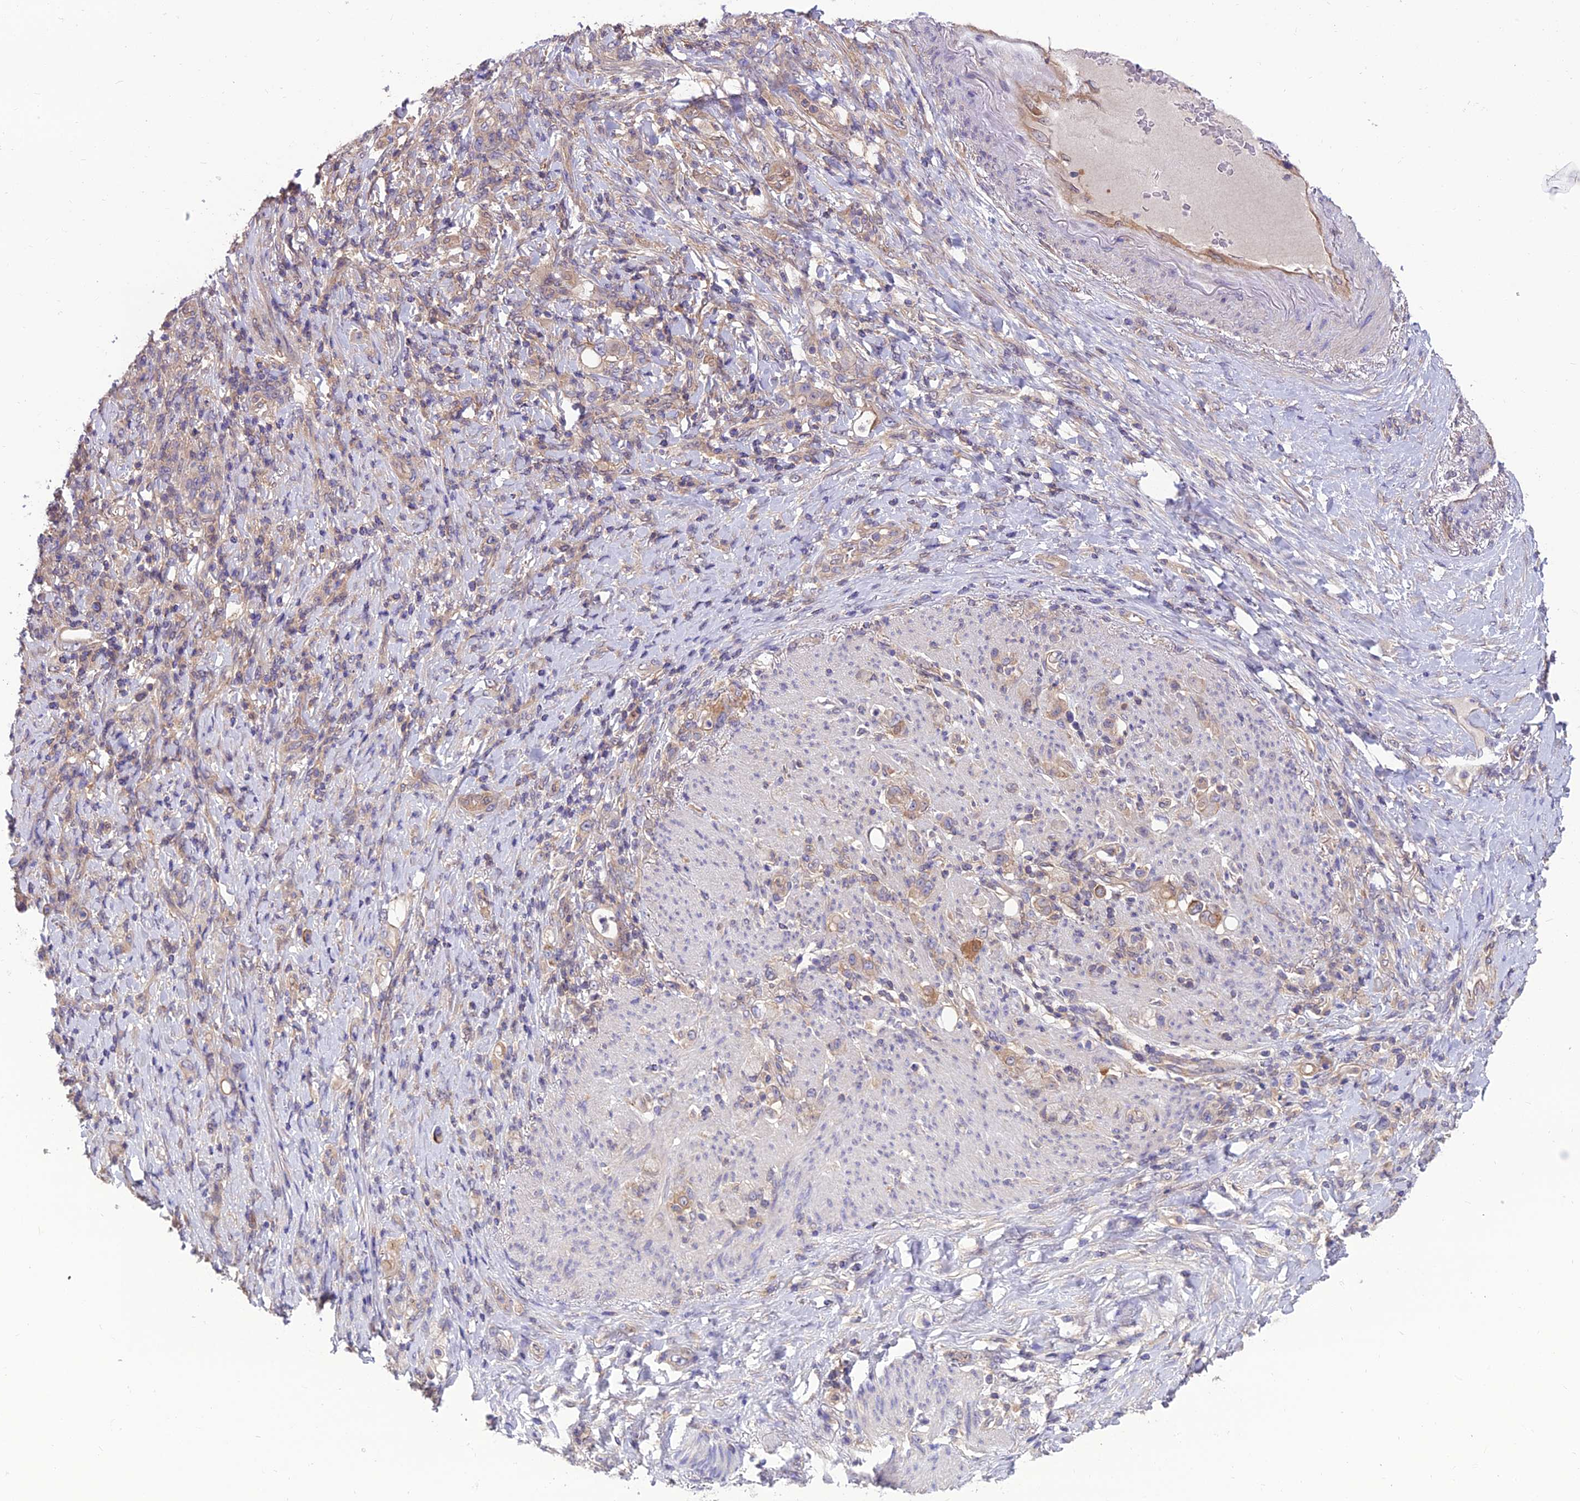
{"staining": {"intensity": "weak", "quantity": "25%-75%", "location": "cytoplasmic/membranous"}, "tissue": "stomach cancer", "cell_type": "Tumor cells", "image_type": "cancer", "snomed": [{"axis": "morphology", "description": "Normal tissue, NOS"}, {"axis": "morphology", "description": "Adenocarcinoma, NOS"}, {"axis": "topography", "description": "Stomach"}], "caption": "Brown immunohistochemical staining in human stomach adenocarcinoma demonstrates weak cytoplasmic/membranous positivity in approximately 25%-75% of tumor cells. (IHC, brightfield microscopy, high magnification).", "gene": "MVD", "patient": {"sex": "female", "age": 79}}